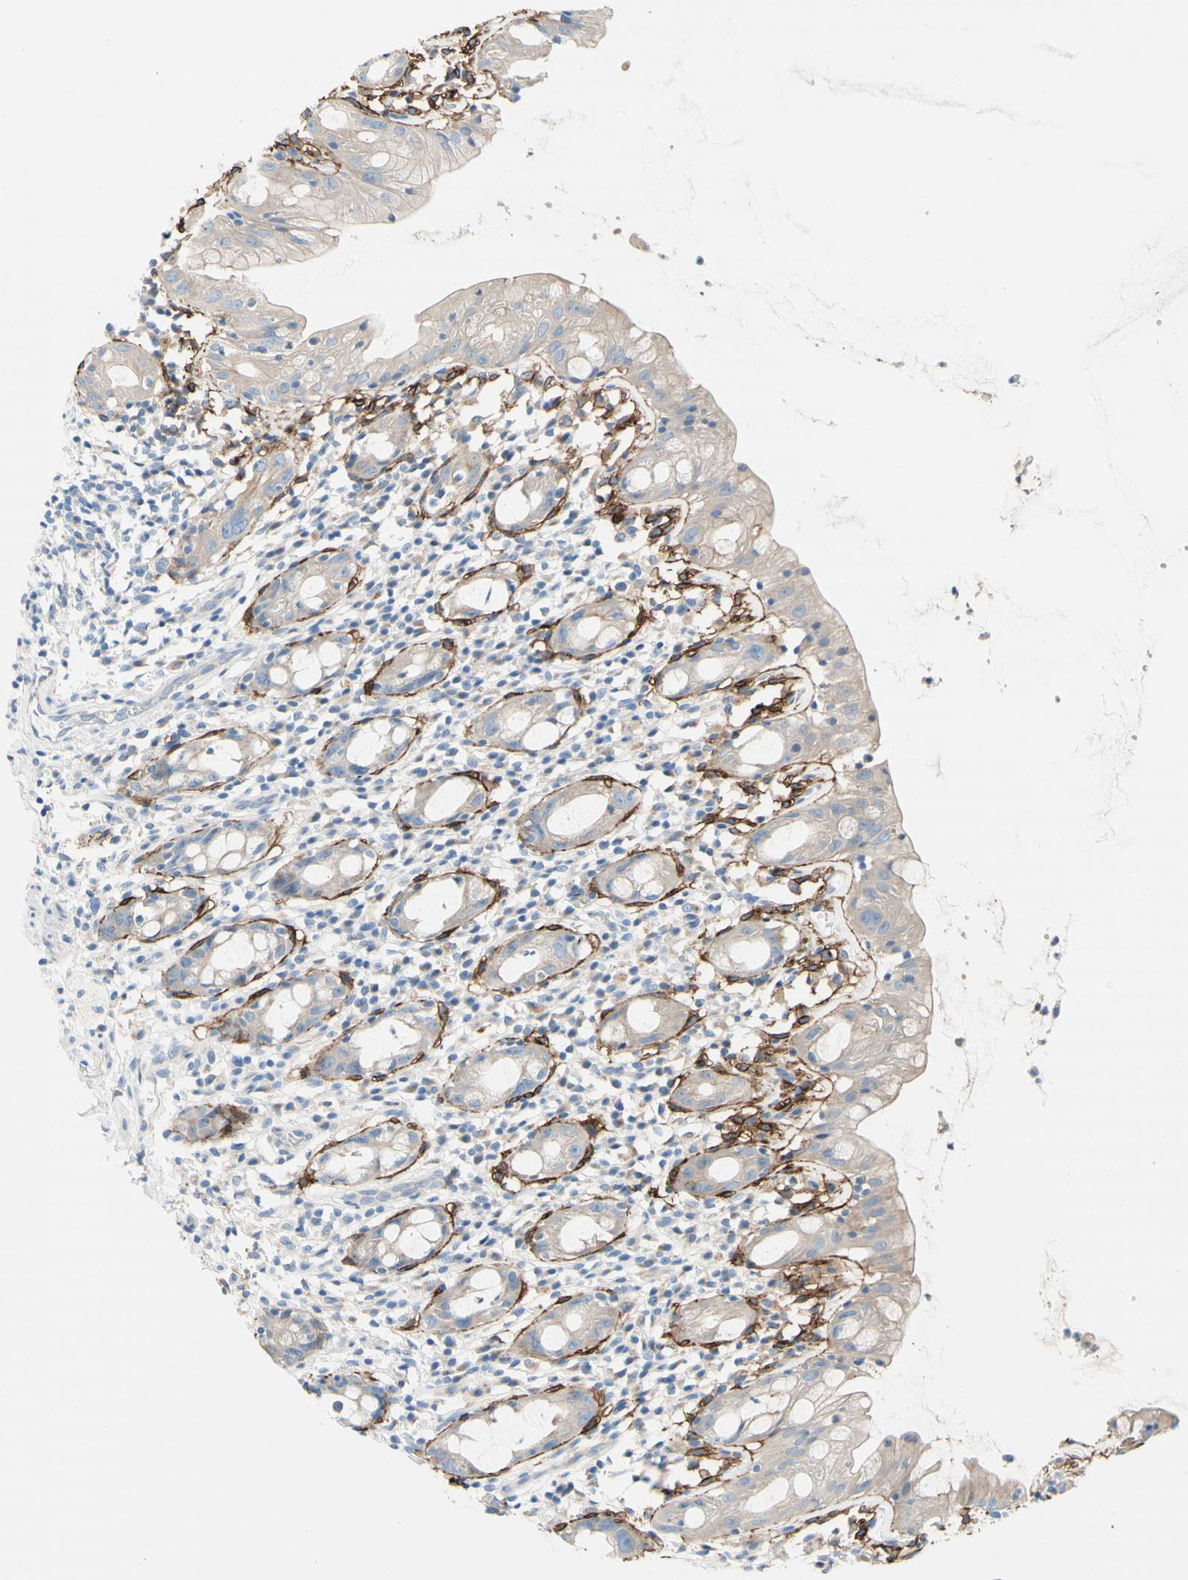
{"staining": {"intensity": "weak", "quantity": ">75%", "location": "cytoplasmic/membranous"}, "tissue": "rectum", "cell_type": "Glandular cells", "image_type": "normal", "snomed": [{"axis": "morphology", "description": "Normal tissue, NOS"}, {"axis": "topography", "description": "Rectum"}], "caption": "Immunohistochemical staining of unremarkable human rectum shows >75% levels of weak cytoplasmic/membranous protein staining in approximately >75% of glandular cells.", "gene": "F3", "patient": {"sex": "male", "age": 44}}